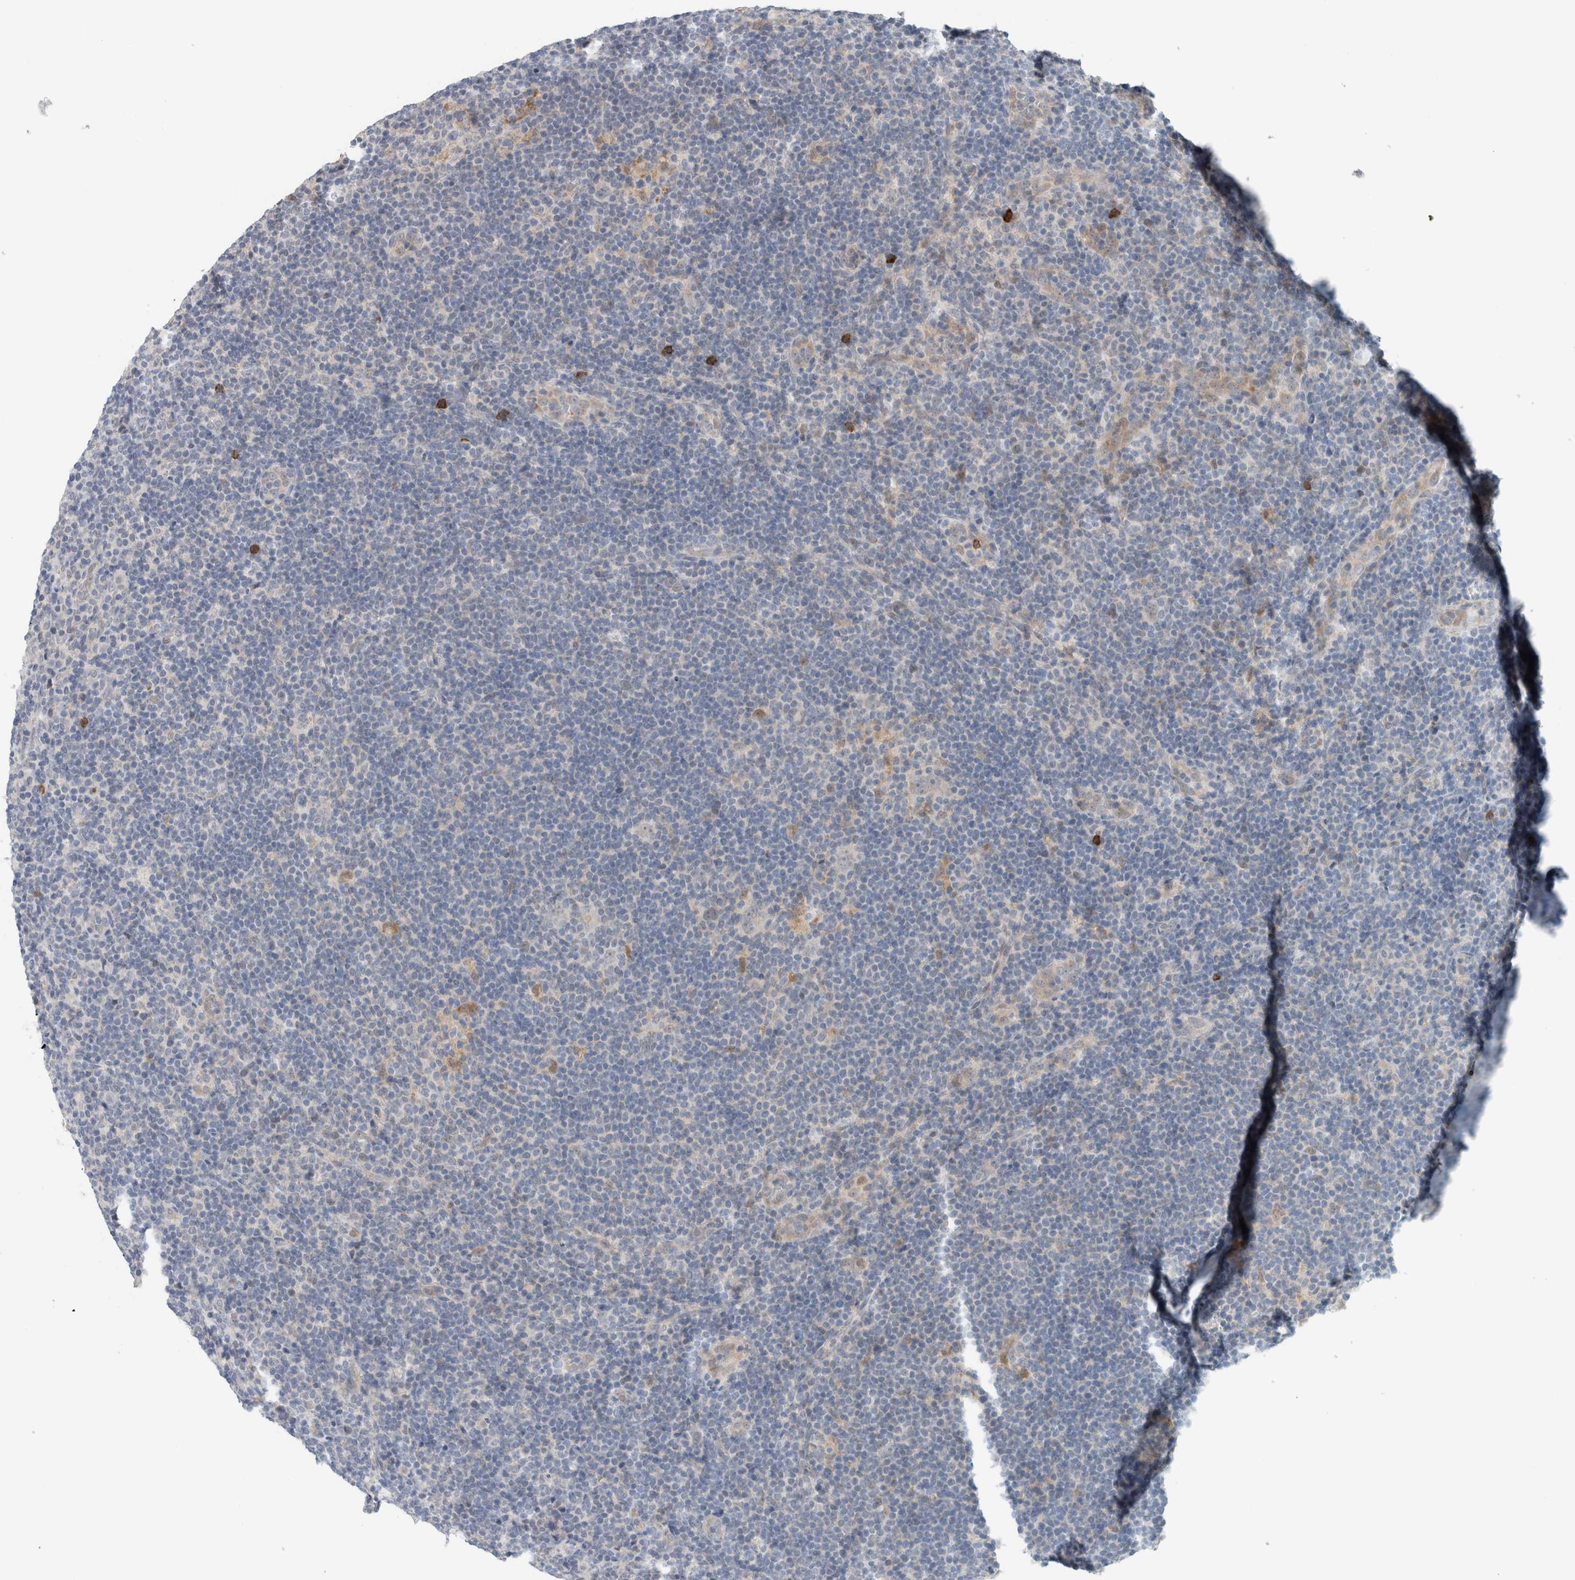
{"staining": {"intensity": "negative", "quantity": "none", "location": "none"}, "tissue": "lymphoma", "cell_type": "Tumor cells", "image_type": "cancer", "snomed": [{"axis": "morphology", "description": "Hodgkin's disease, NOS"}, {"axis": "topography", "description": "Lymph node"}], "caption": "DAB immunohistochemical staining of Hodgkin's disease reveals no significant expression in tumor cells.", "gene": "CRAT", "patient": {"sex": "female", "age": 57}}